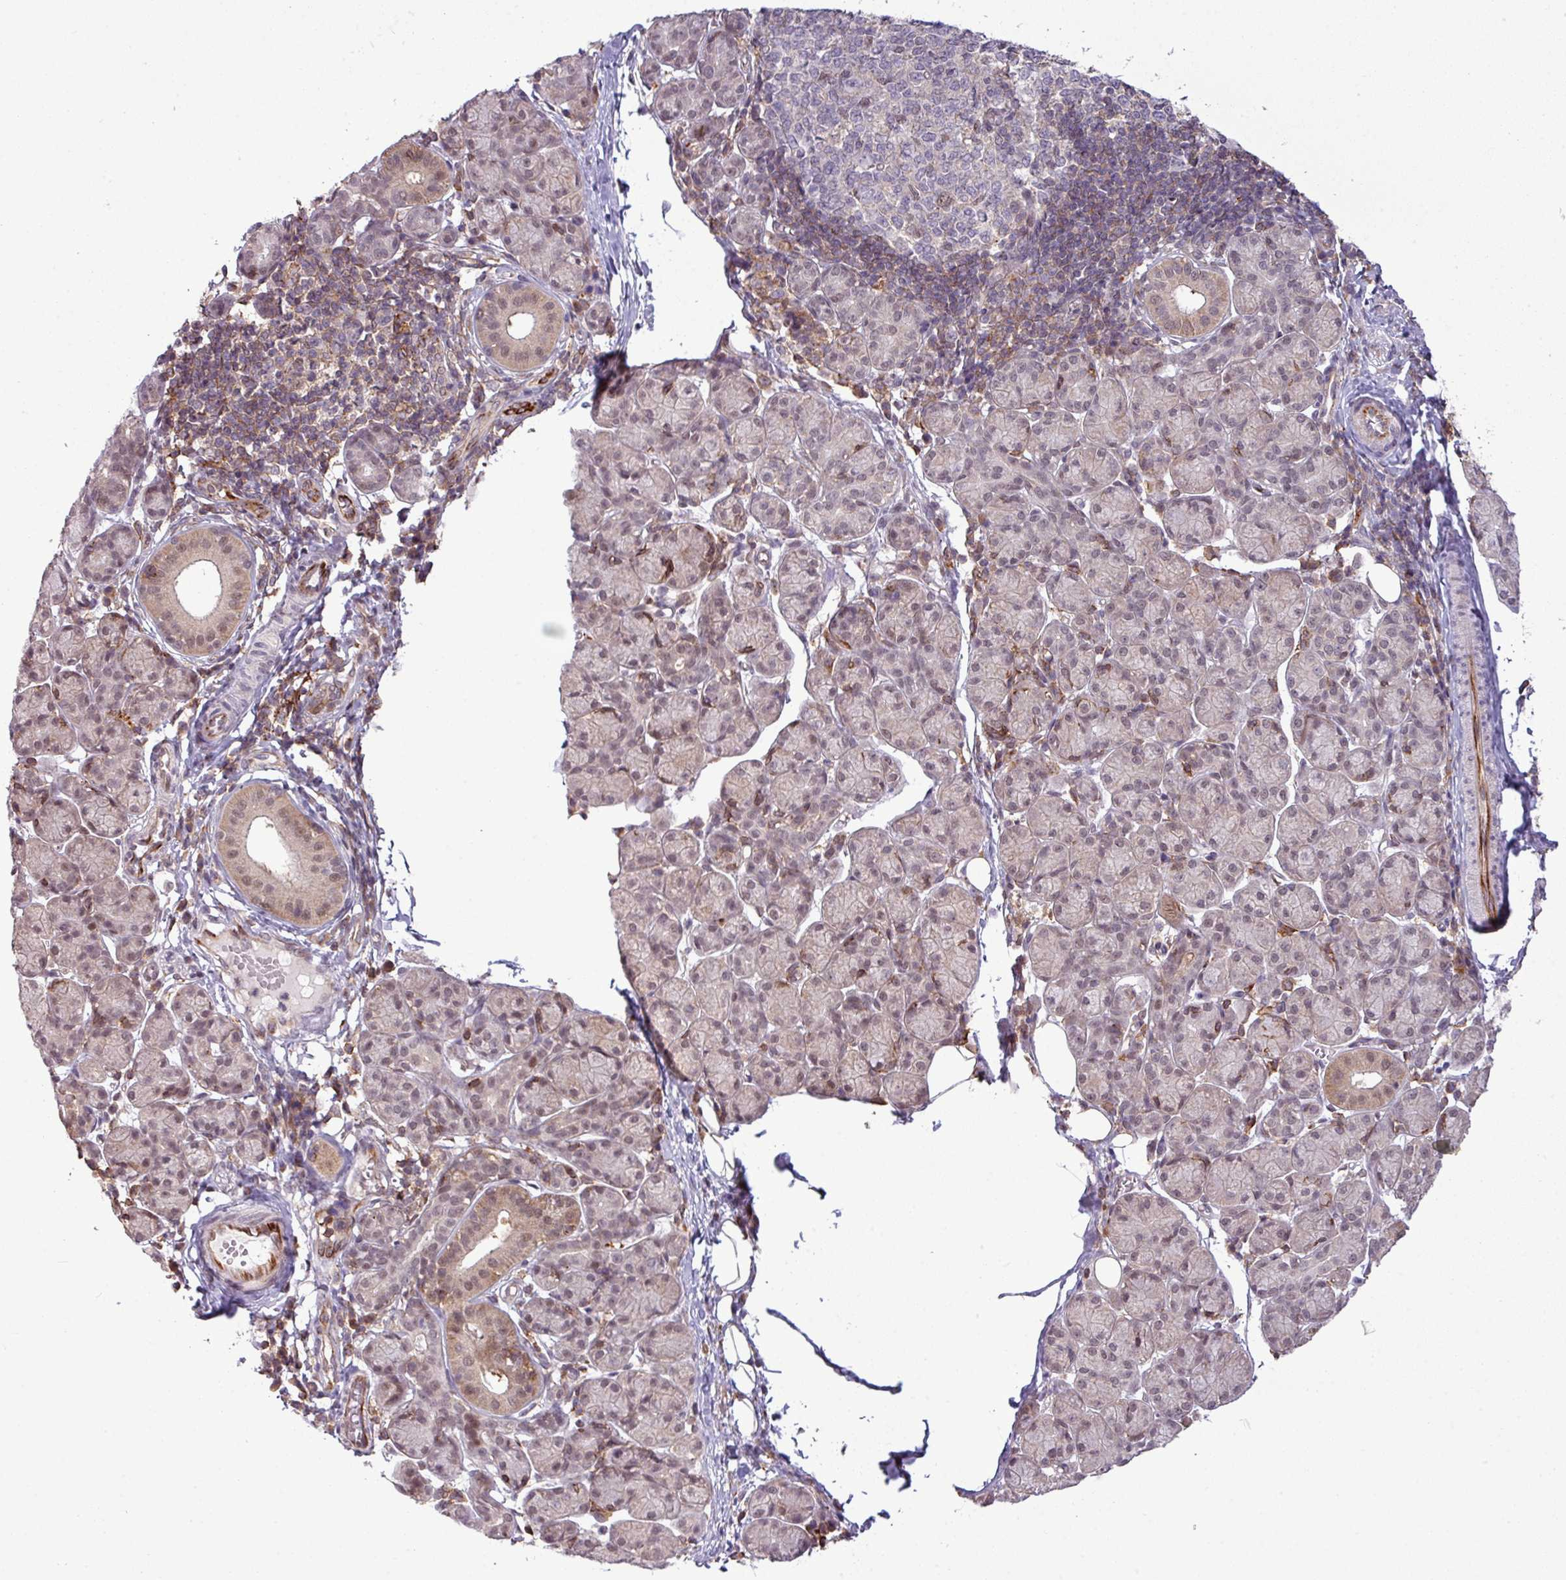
{"staining": {"intensity": "moderate", "quantity": "<25%", "location": "cytoplasmic/membranous,nuclear"}, "tissue": "salivary gland", "cell_type": "Glandular cells", "image_type": "normal", "snomed": [{"axis": "morphology", "description": "Normal tissue, NOS"}, {"axis": "morphology", "description": "Inflammation, NOS"}, {"axis": "topography", "description": "Lymph node"}, {"axis": "topography", "description": "Salivary gland"}], "caption": "Protein staining shows moderate cytoplasmic/membranous,nuclear staining in approximately <25% of glandular cells in normal salivary gland.", "gene": "ZC2HC1C", "patient": {"sex": "male", "age": 3}}